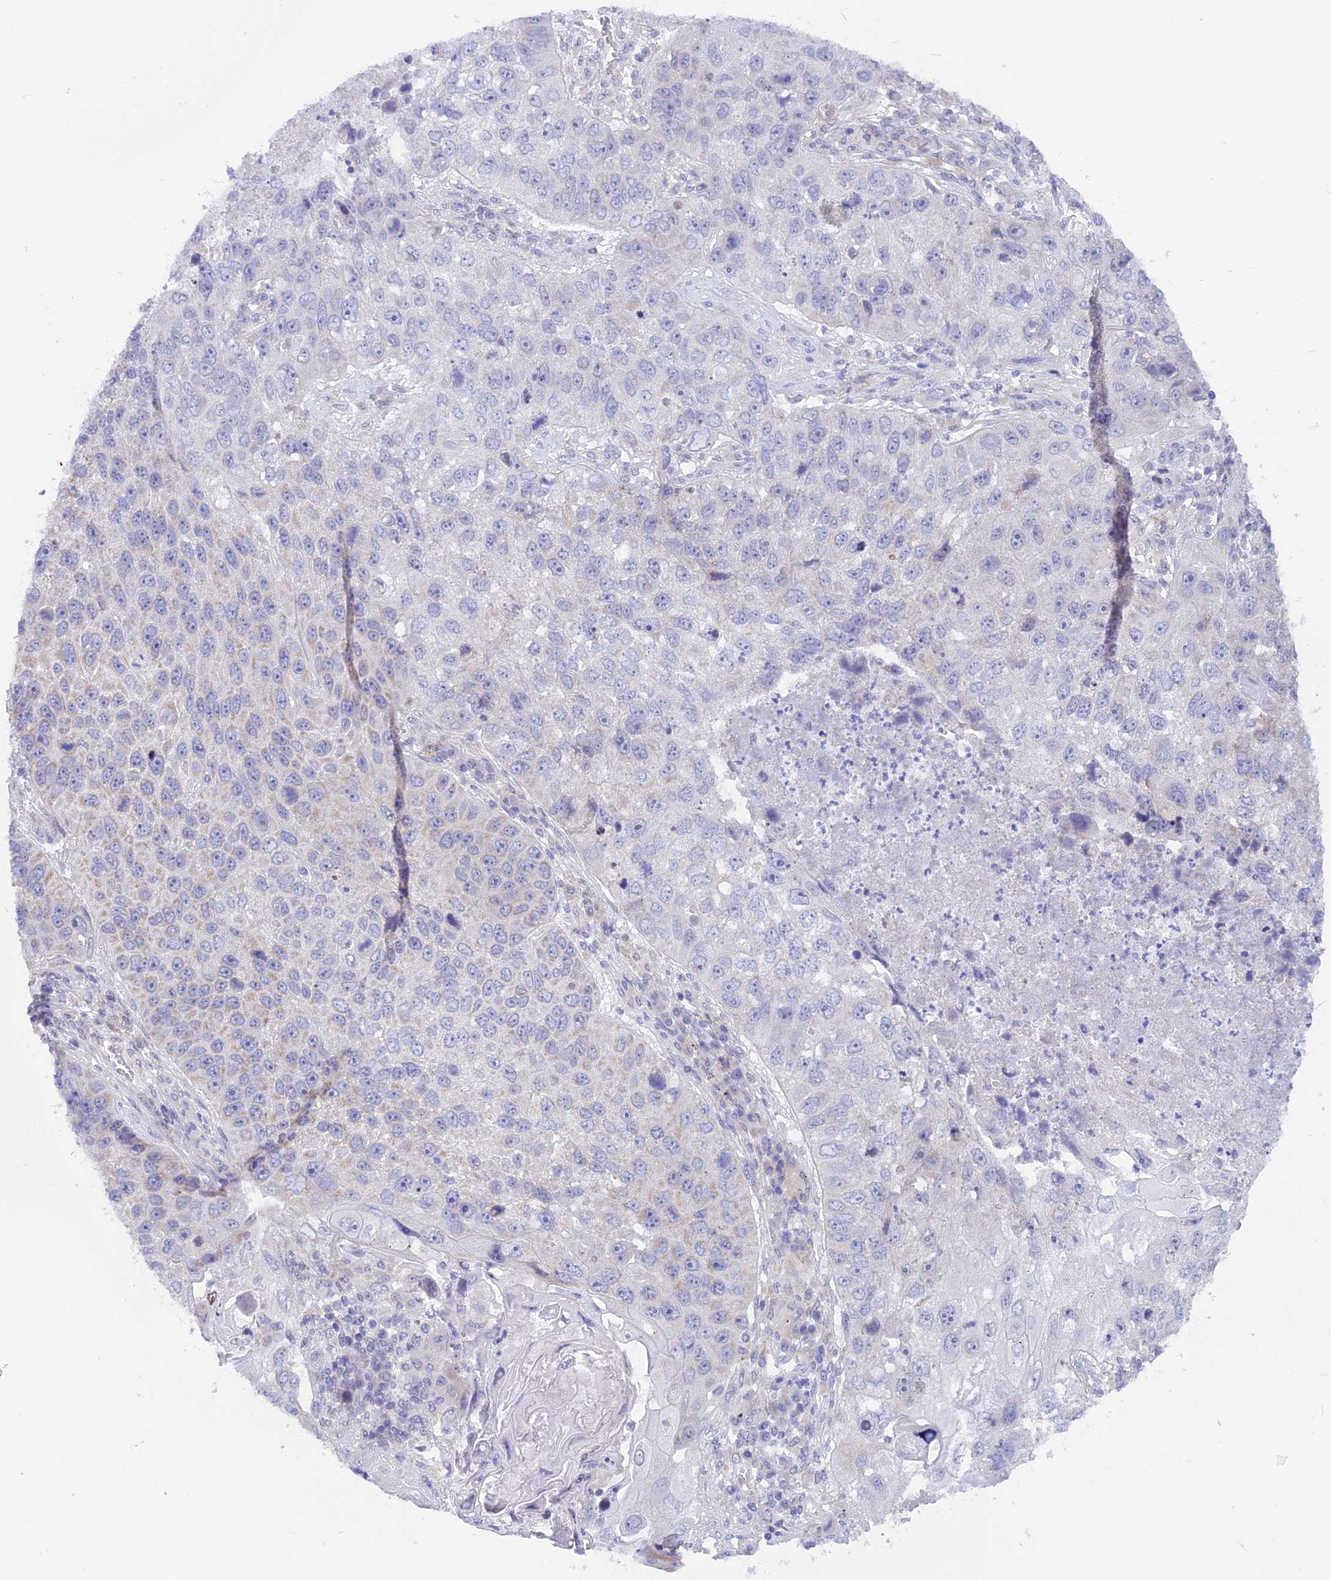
{"staining": {"intensity": "negative", "quantity": "none", "location": "none"}, "tissue": "lung cancer", "cell_type": "Tumor cells", "image_type": "cancer", "snomed": [{"axis": "morphology", "description": "Squamous cell carcinoma, NOS"}, {"axis": "topography", "description": "Lung"}], "caption": "Immunohistochemistry (IHC) image of neoplastic tissue: human lung squamous cell carcinoma stained with DAB shows no significant protein expression in tumor cells.", "gene": "PLAC9", "patient": {"sex": "male", "age": 61}}